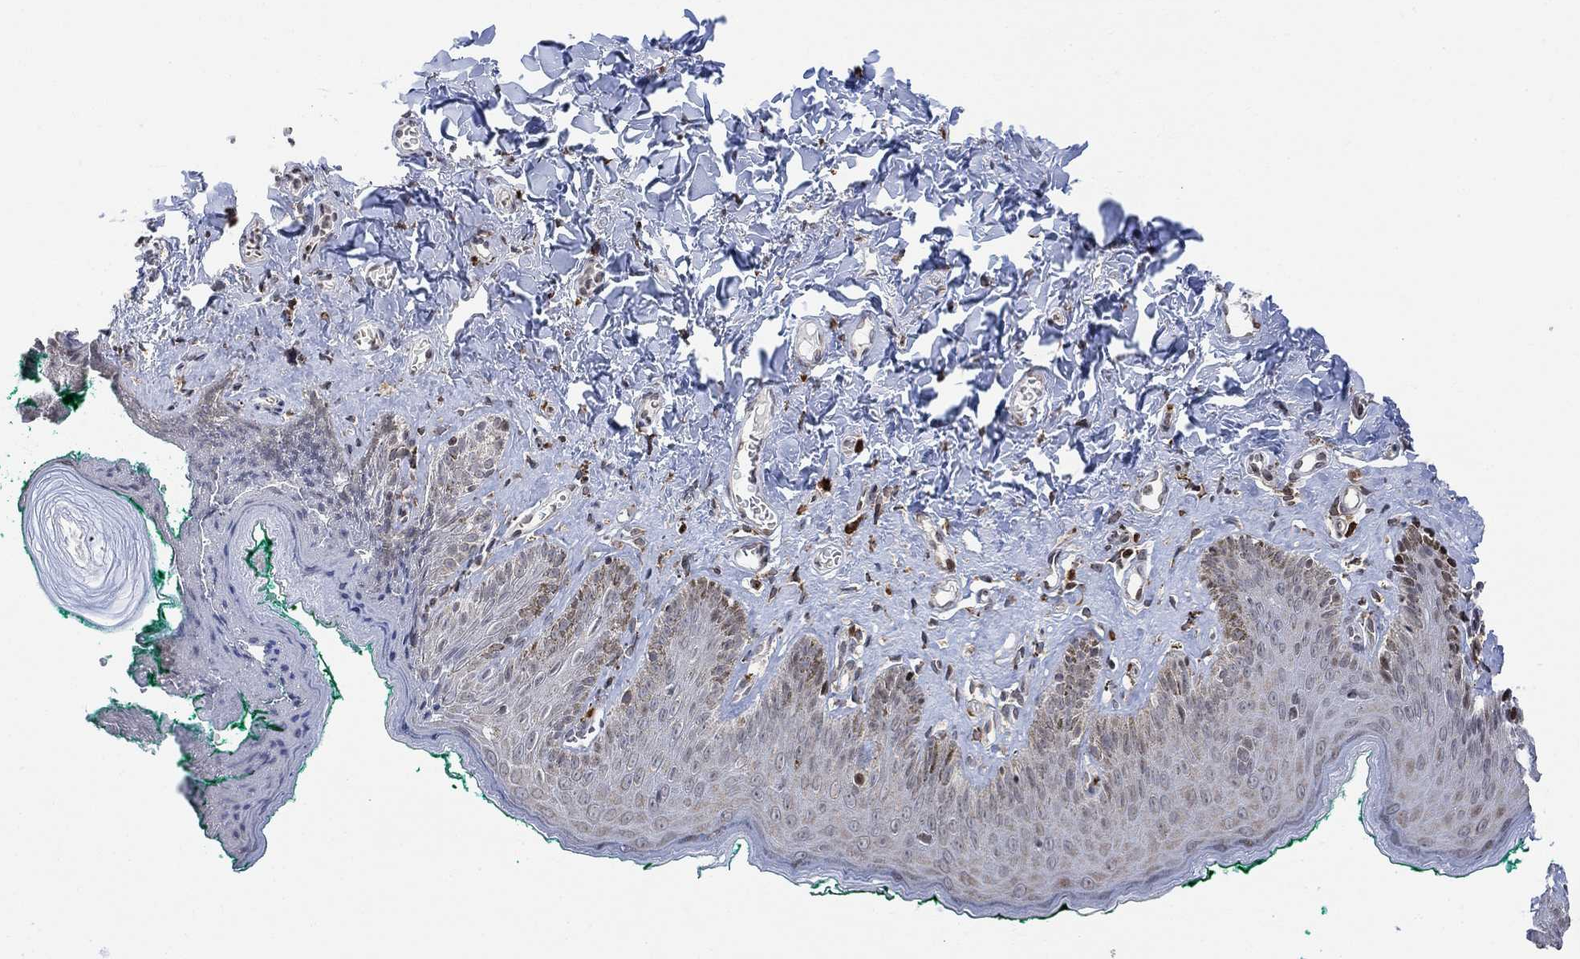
{"staining": {"intensity": "weak", "quantity": "25%-75%", "location": "cytoplasmic/membranous,nuclear"}, "tissue": "skin", "cell_type": "Epidermal cells", "image_type": "normal", "snomed": [{"axis": "morphology", "description": "Normal tissue, NOS"}, {"axis": "topography", "description": "Vulva"}], "caption": "Brown immunohistochemical staining in unremarkable skin shows weak cytoplasmic/membranous,nuclear staining in about 25%-75% of epidermal cells.", "gene": "ABHD14A", "patient": {"sex": "female", "age": 66}}